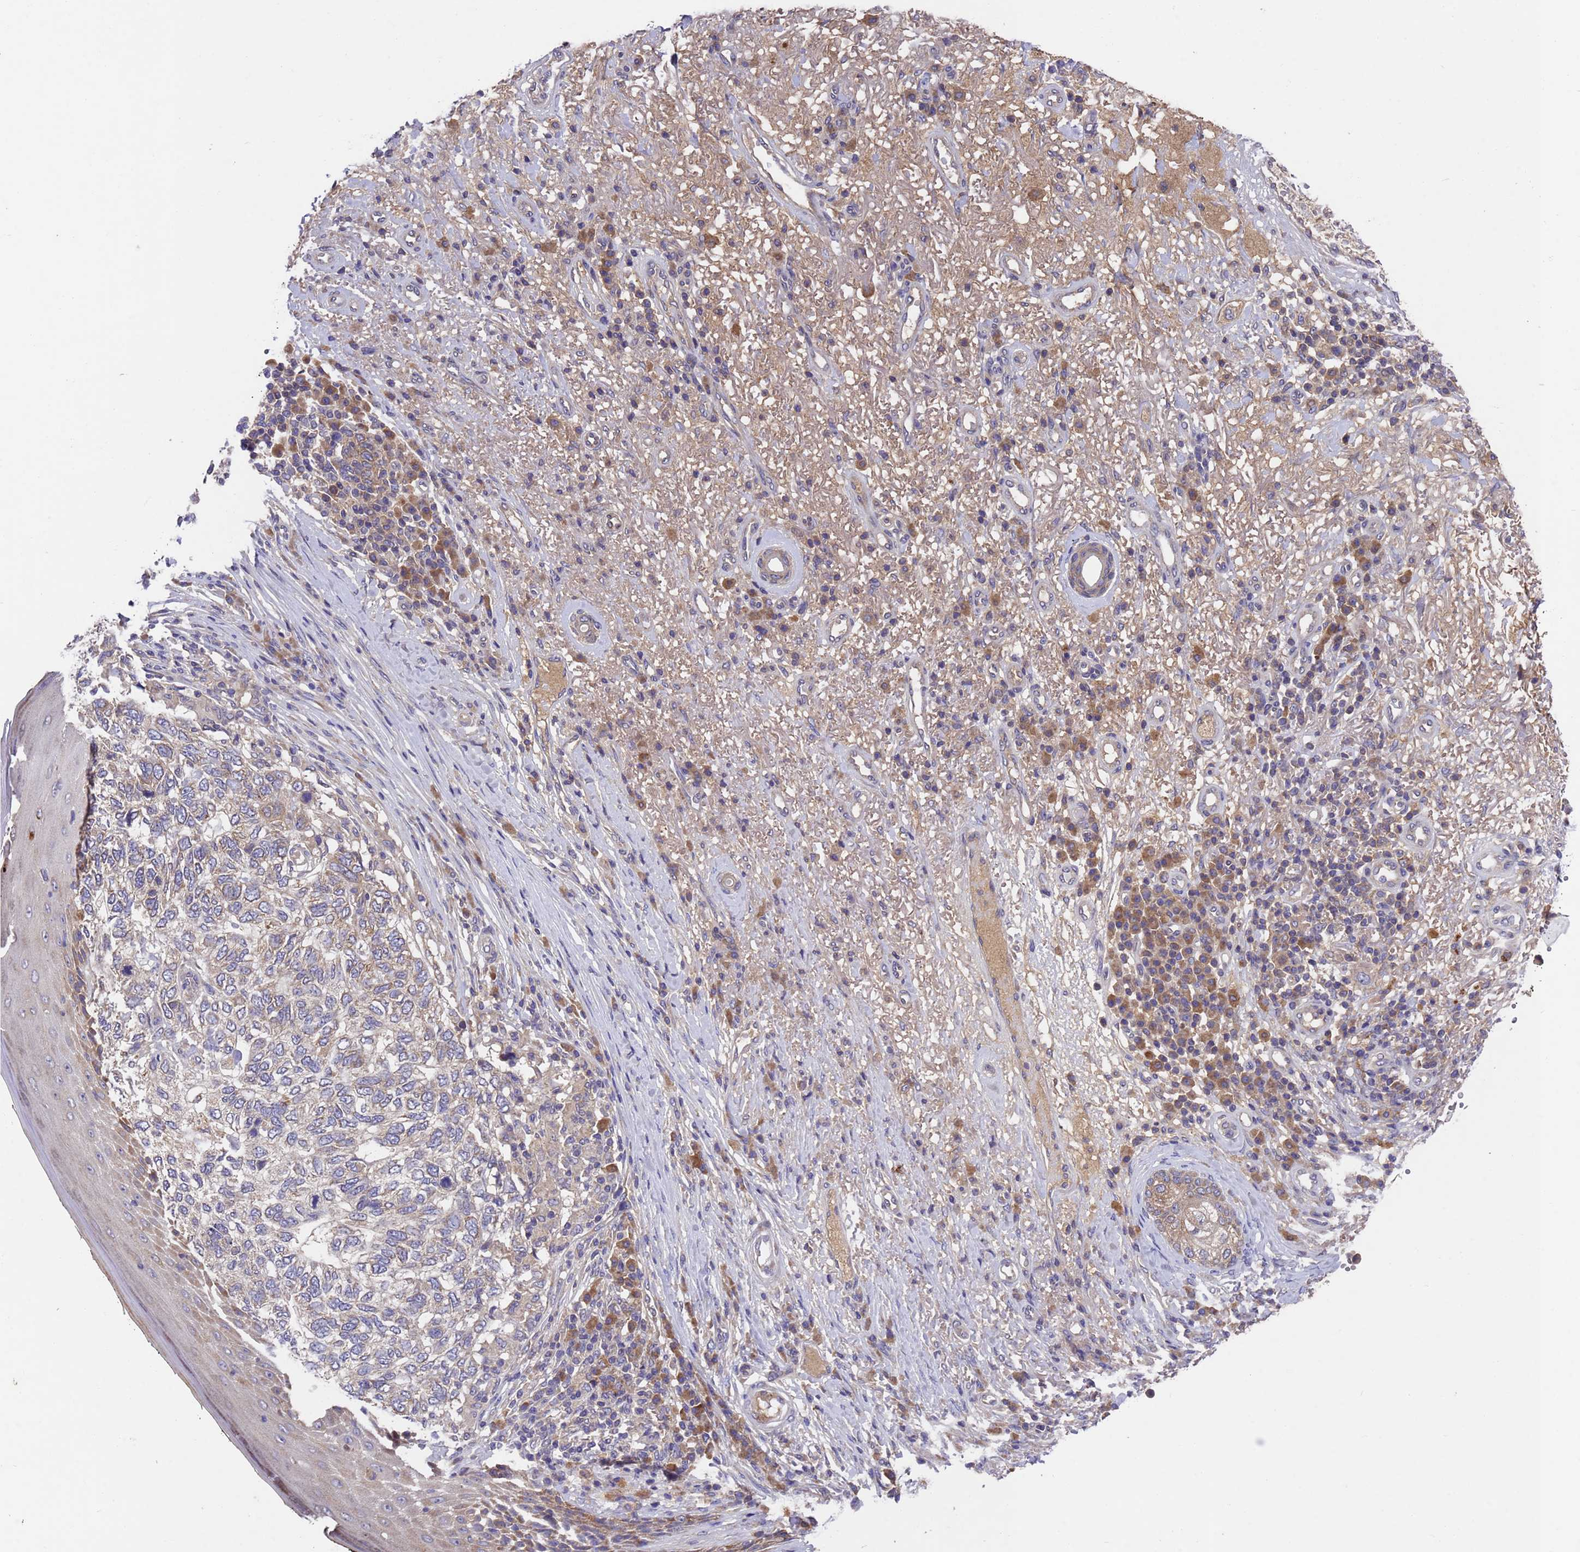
{"staining": {"intensity": "negative", "quantity": "none", "location": "none"}, "tissue": "skin cancer", "cell_type": "Tumor cells", "image_type": "cancer", "snomed": [{"axis": "morphology", "description": "Basal cell carcinoma"}, {"axis": "topography", "description": "Skin"}], "caption": "A high-resolution micrograph shows immunohistochemistry staining of skin basal cell carcinoma, which exhibits no significant positivity in tumor cells. (Brightfield microscopy of DAB (3,3'-diaminobenzidine) immunohistochemistry at high magnification).", "gene": "DCAF12L2", "patient": {"sex": "female", "age": 65}}